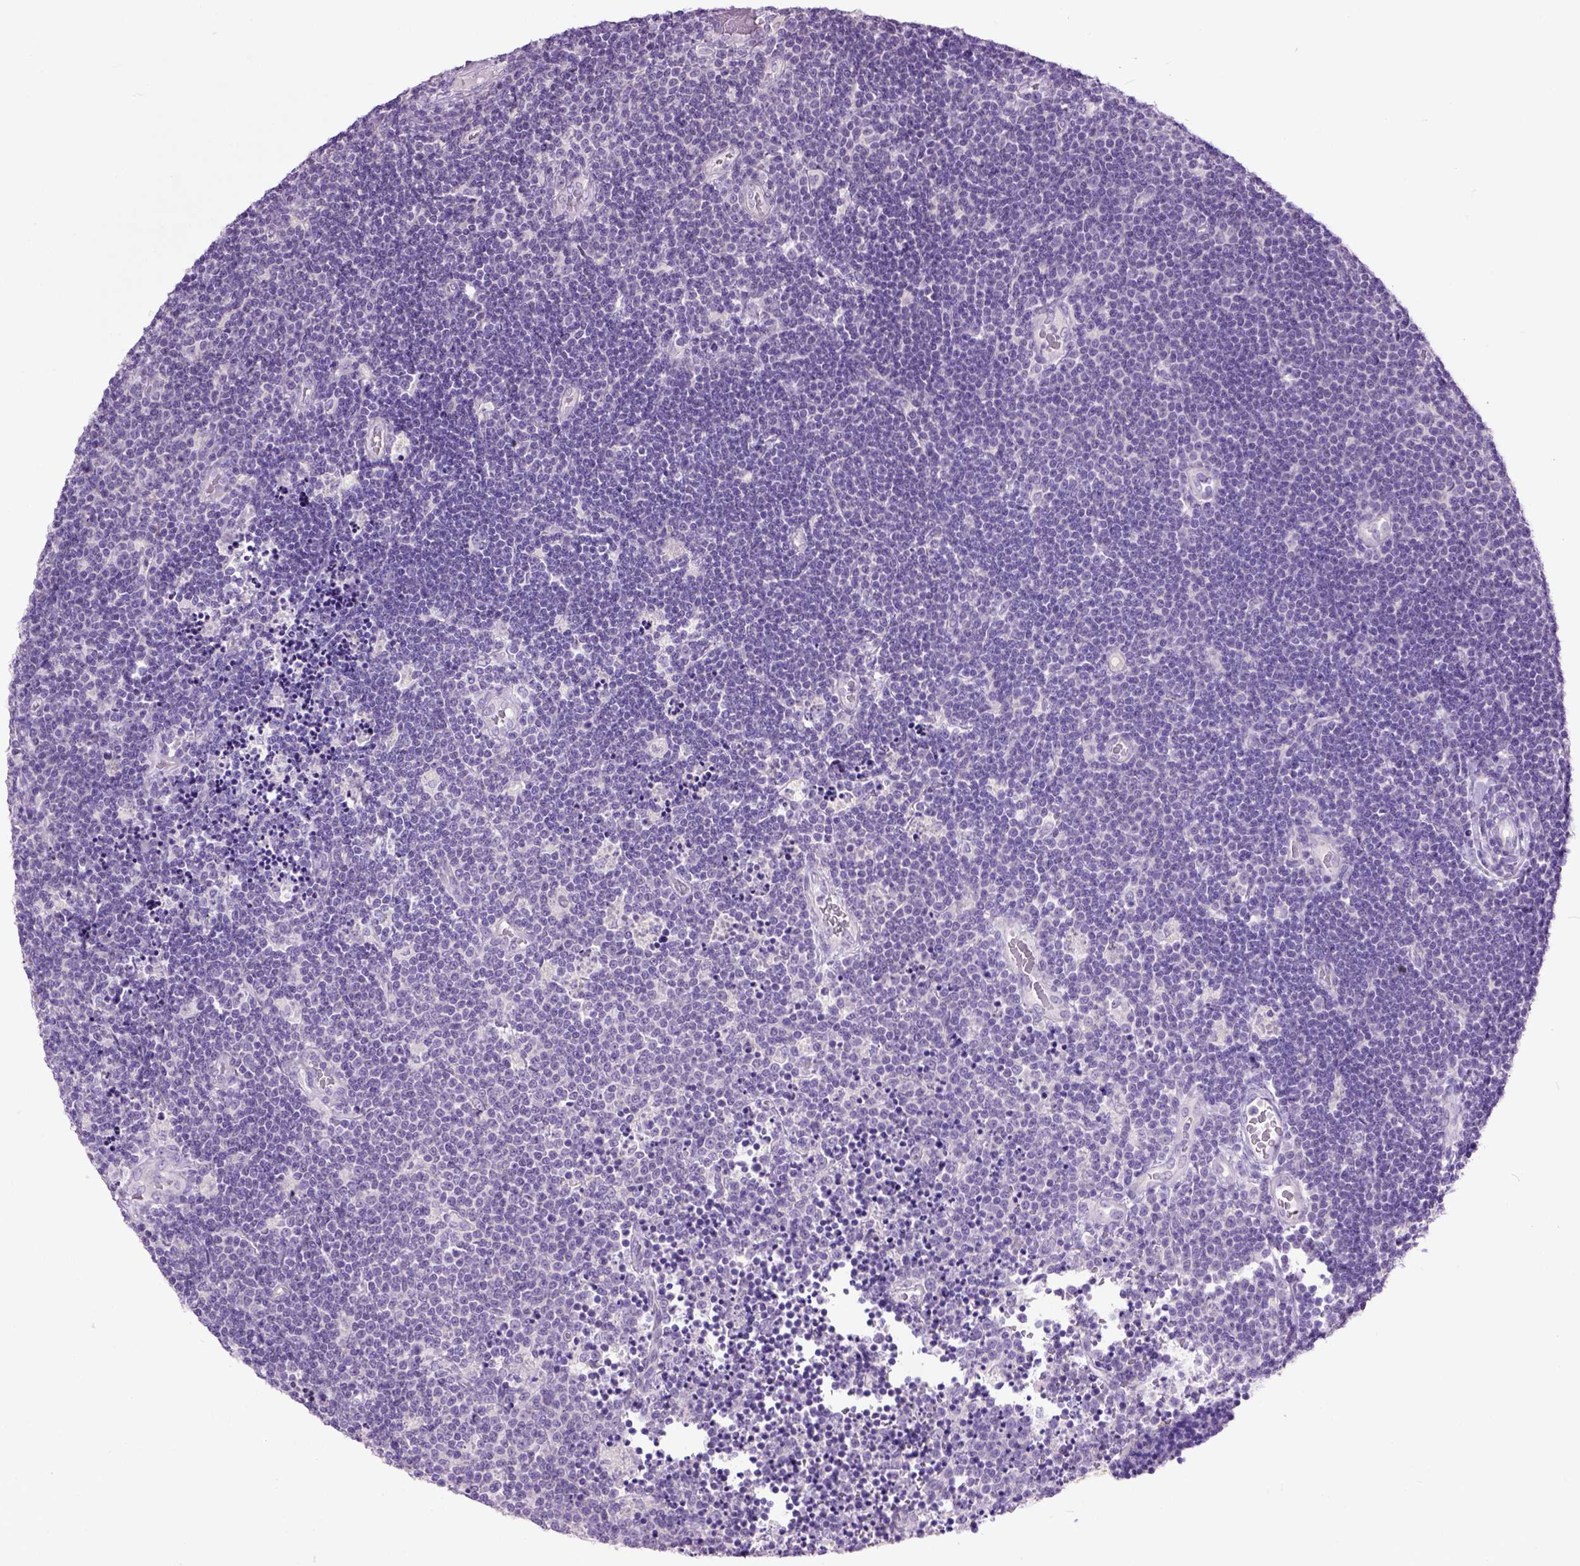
{"staining": {"intensity": "negative", "quantity": "none", "location": "none"}, "tissue": "lymphoma", "cell_type": "Tumor cells", "image_type": "cancer", "snomed": [{"axis": "morphology", "description": "Malignant lymphoma, non-Hodgkin's type, Low grade"}, {"axis": "topography", "description": "Brain"}], "caption": "This is a histopathology image of immunohistochemistry staining of lymphoma, which shows no expression in tumor cells. The staining is performed using DAB (3,3'-diaminobenzidine) brown chromogen with nuclei counter-stained in using hematoxylin.", "gene": "MAPT", "patient": {"sex": "female", "age": 66}}